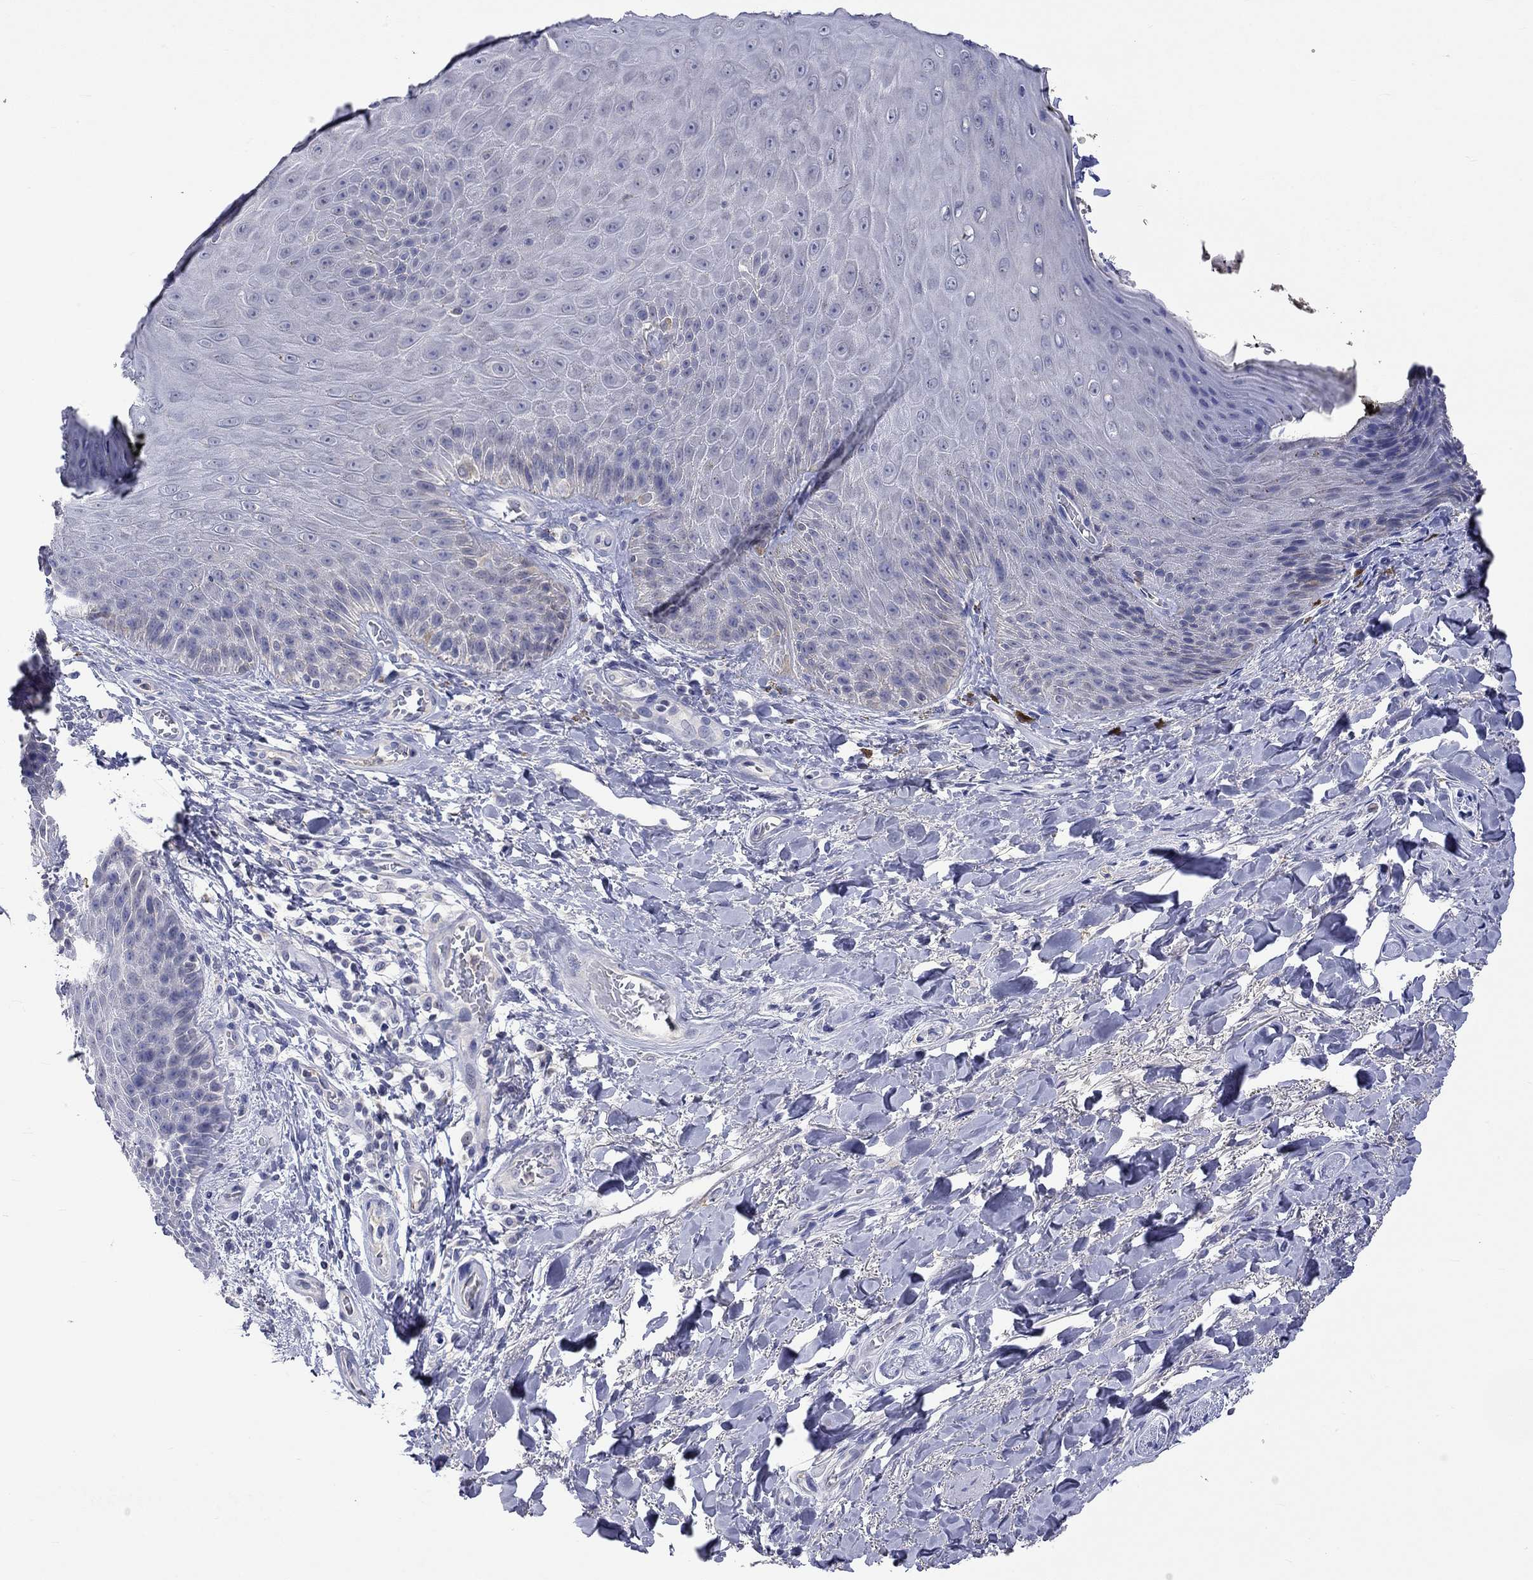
{"staining": {"intensity": "negative", "quantity": "none", "location": "none"}, "tissue": "skin", "cell_type": "Epidermal cells", "image_type": "normal", "snomed": [{"axis": "morphology", "description": "Normal tissue, NOS"}, {"axis": "topography", "description": "Anal"}, {"axis": "topography", "description": "Peripheral nerve tissue"}], "caption": "Immunohistochemistry micrograph of benign skin: human skin stained with DAB demonstrates no significant protein staining in epidermal cells. Nuclei are stained in blue.", "gene": "LRFN4", "patient": {"sex": "male", "age": 53}}